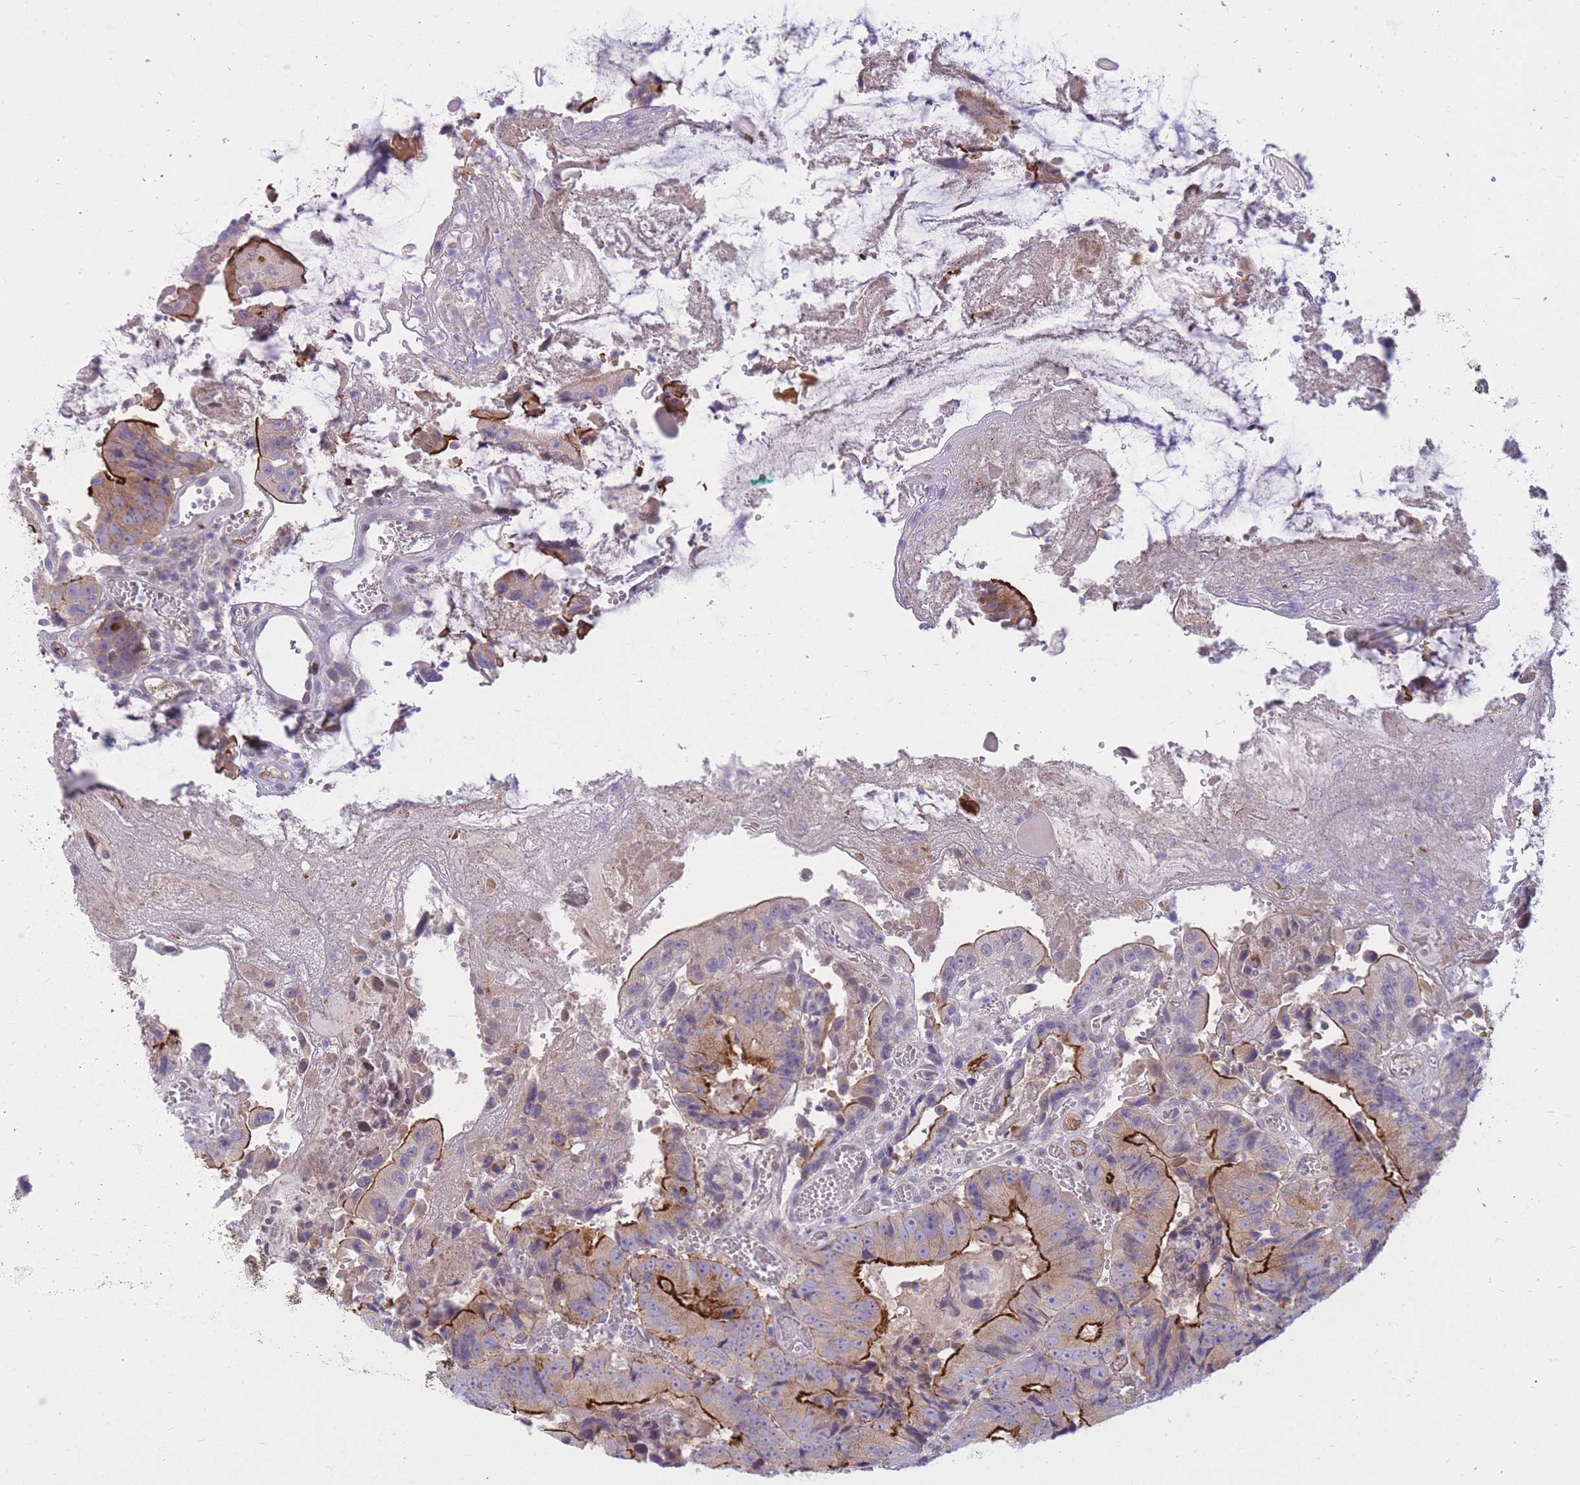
{"staining": {"intensity": "strong", "quantity": "25%-75%", "location": "cytoplasmic/membranous"}, "tissue": "colorectal cancer", "cell_type": "Tumor cells", "image_type": "cancer", "snomed": [{"axis": "morphology", "description": "Adenocarcinoma, NOS"}, {"axis": "topography", "description": "Colon"}], "caption": "The histopathology image displays a brown stain indicating the presence of a protein in the cytoplasmic/membranous of tumor cells in colorectal cancer.", "gene": "HOOK2", "patient": {"sex": "female", "age": 86}}